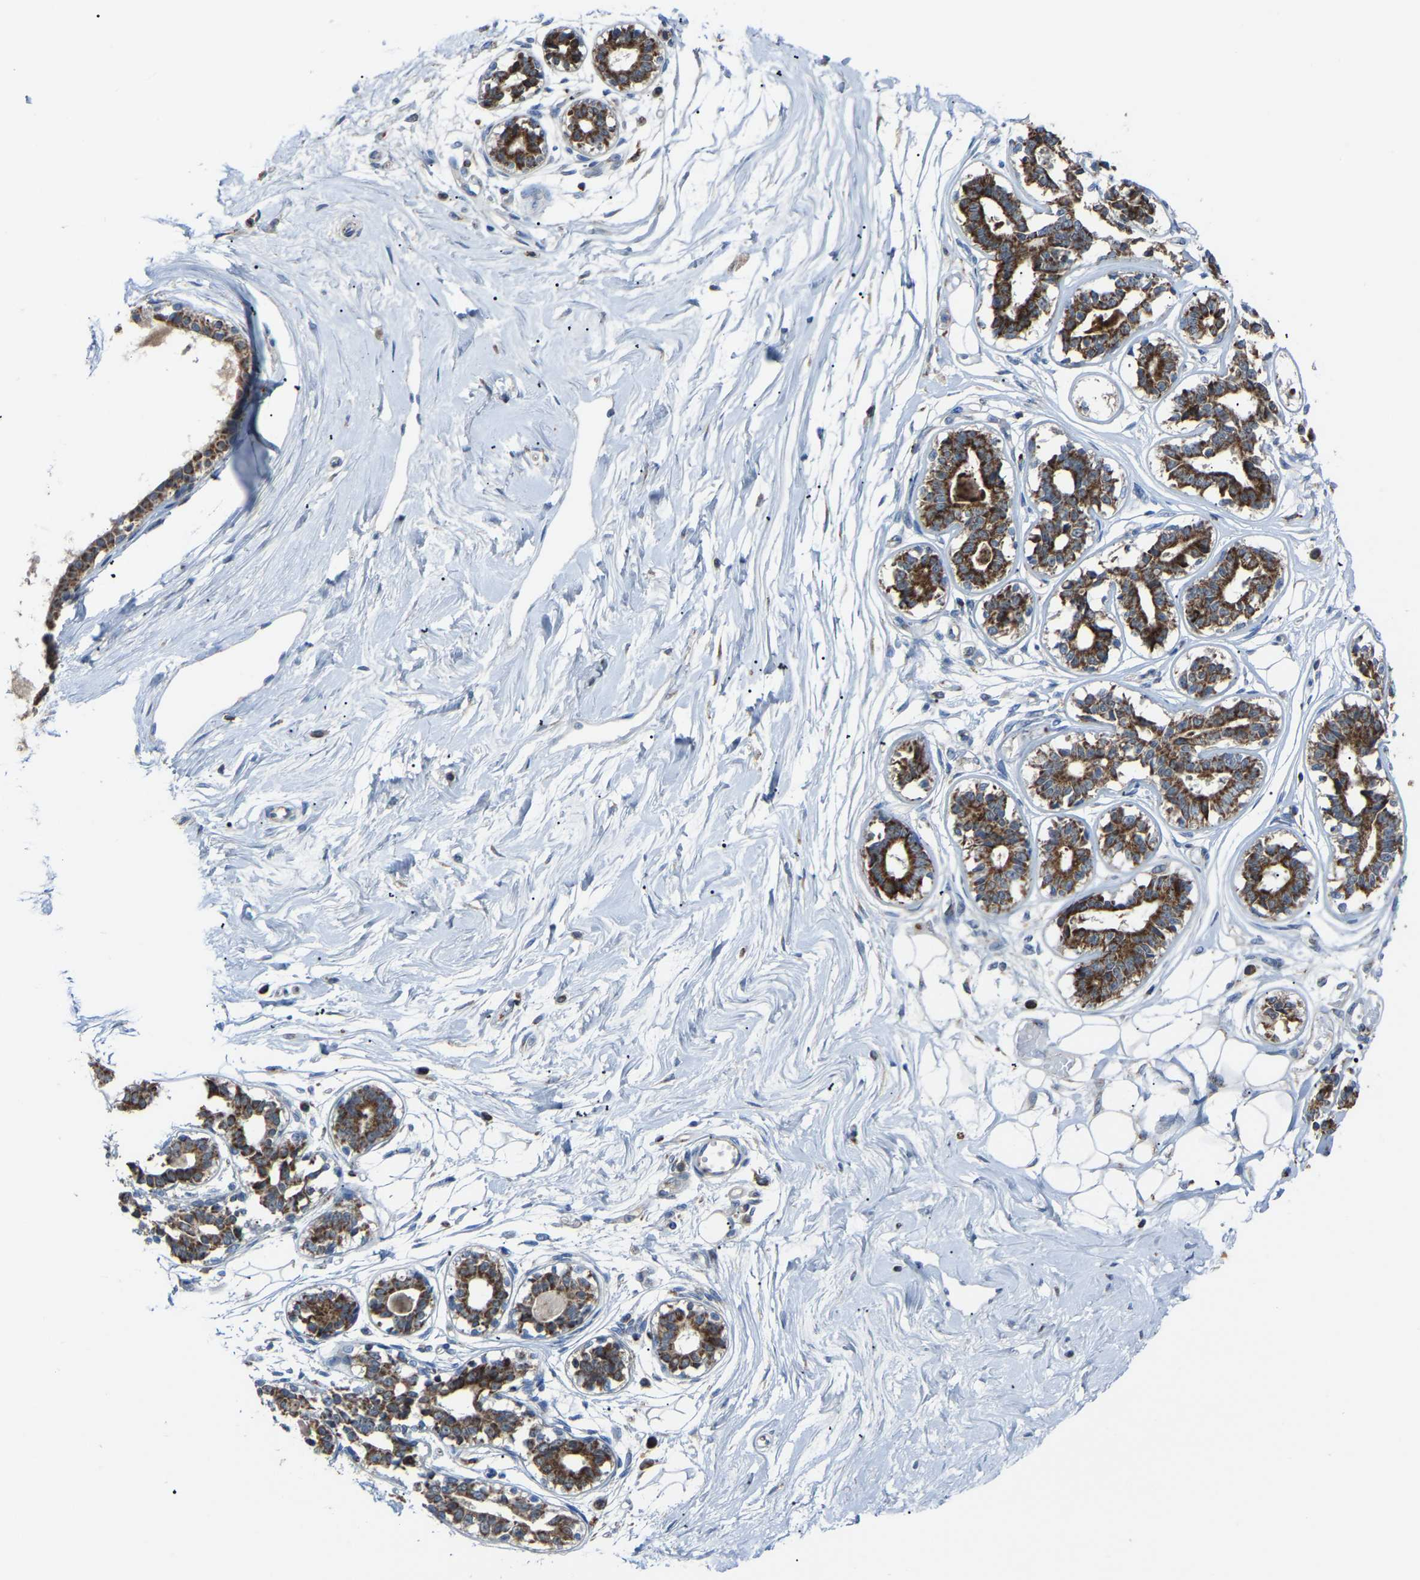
{"staining": {"intensity": "moderate", "quantity": "25%-75%", "location": "cytoplasmic/membranous"}, "tissue": "breast", "cell_type": "Adipocytes", "image_type": "normal", "snomed": [{"axis": "morphology", "description": "Normal tissue, NOS"}, {"axis": "topography", "description": "Breast"}], "caption": "An immunohistochemistry (IHC) photomicrograph of unremarkable tissue is shown. Protein staining in brown labels moderate cytoplasmic/membranous positivity in breast within adipocytes.", "gene": "CANT1", "patient": {"sex": "female", "age": 45}}